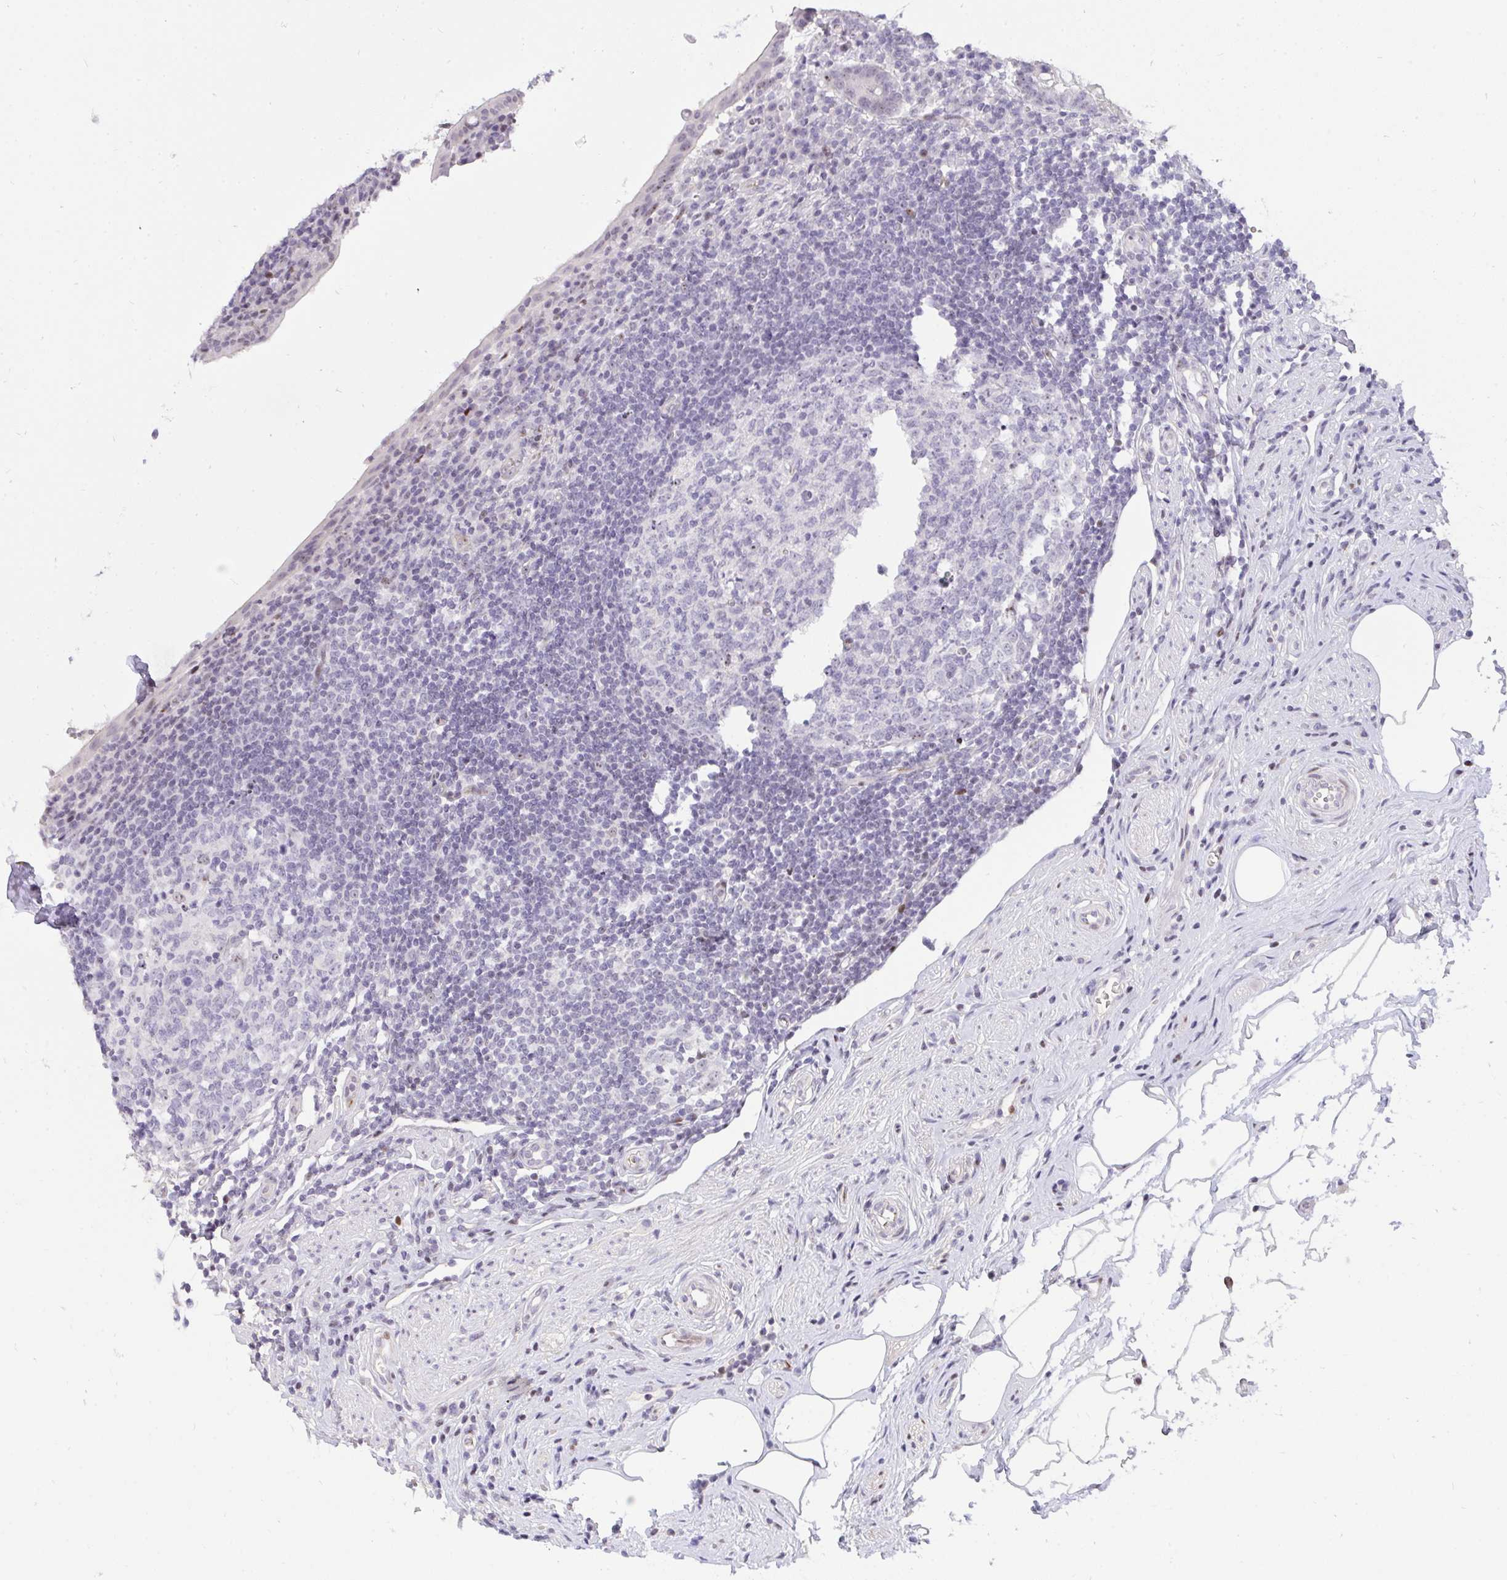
{"staining": {"intensity": "weak", "quantity": "25%-75%", "location": "nuclear"}, "tissue": "appendix", "cell_type": "Glandular cells", "image_type": "normal", "snomed": [{"axis": "morphology", "description": "Normal tissue, NOS"}, {"axis": "topography", "description": "Appendix"}], "caption": "Protein staining of normal appendix displays weak nuclear positivity in about 25%-75% of glandular cells. (Brightfield microscopy of DAB IHC at high magnification).", "gene": "PLPPR3", "patient": {"sex": "female", "age": 56}}